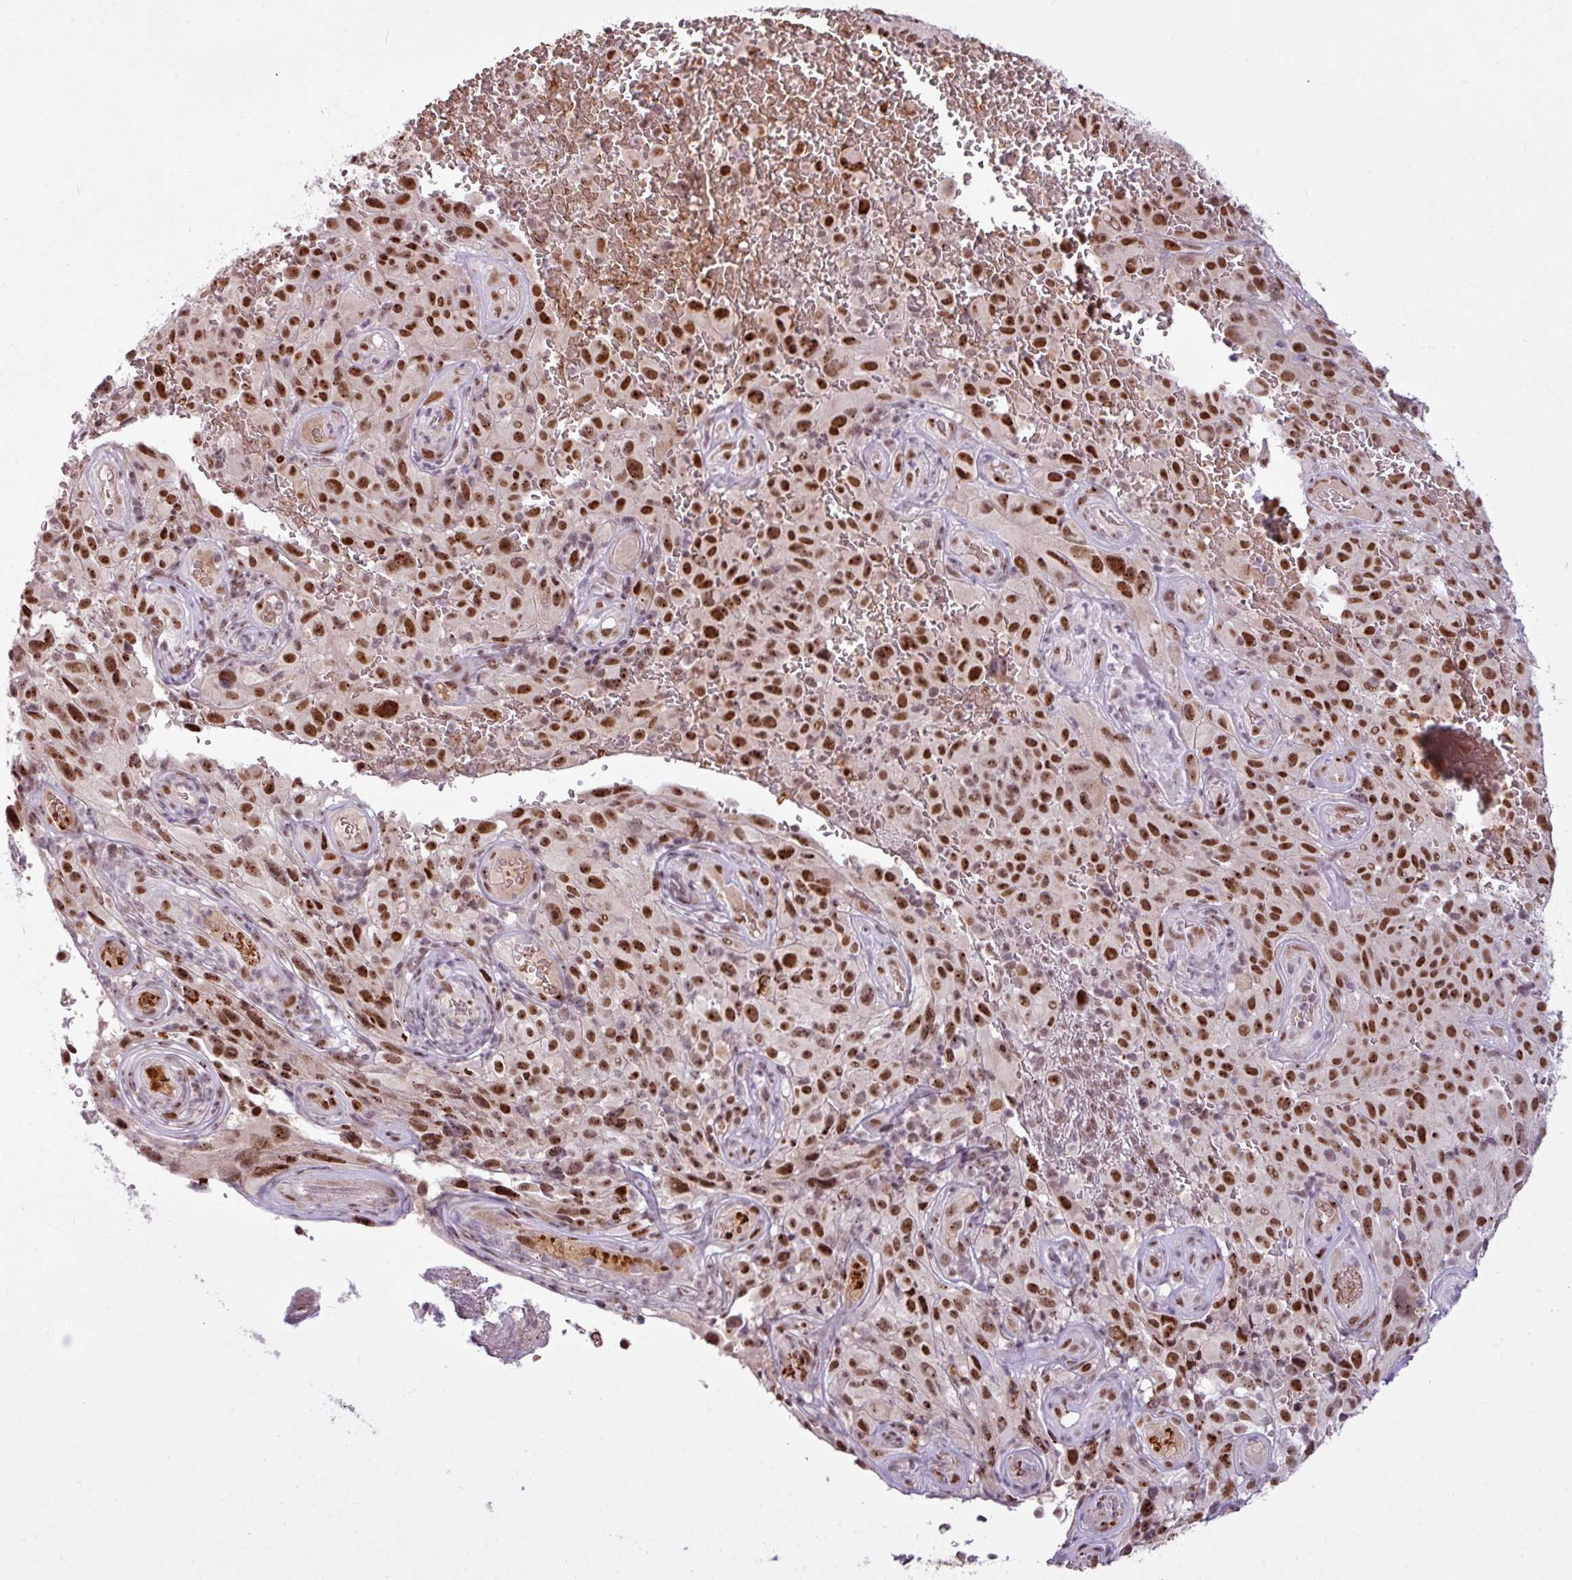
{"staining": {"intensity": "strong", "quantity": ">75%", "location": "nuclear"}, "tissue": "melanoma", "cell_type": "Tumor cells", "image_type": "cancer", "snomed": [{"axis": "morphology", "description": "Malignant melanoma, NOS"}, {"axis": "topography", "description": "Skin"}], "caption": "IHC (DAB) staining of human malignant melanoma demonstrates strong nuclear protein staining in approximately >75% of tumor cells.", "gene": "PRDM5", "patient": {"sex": "female", "age": 82}}